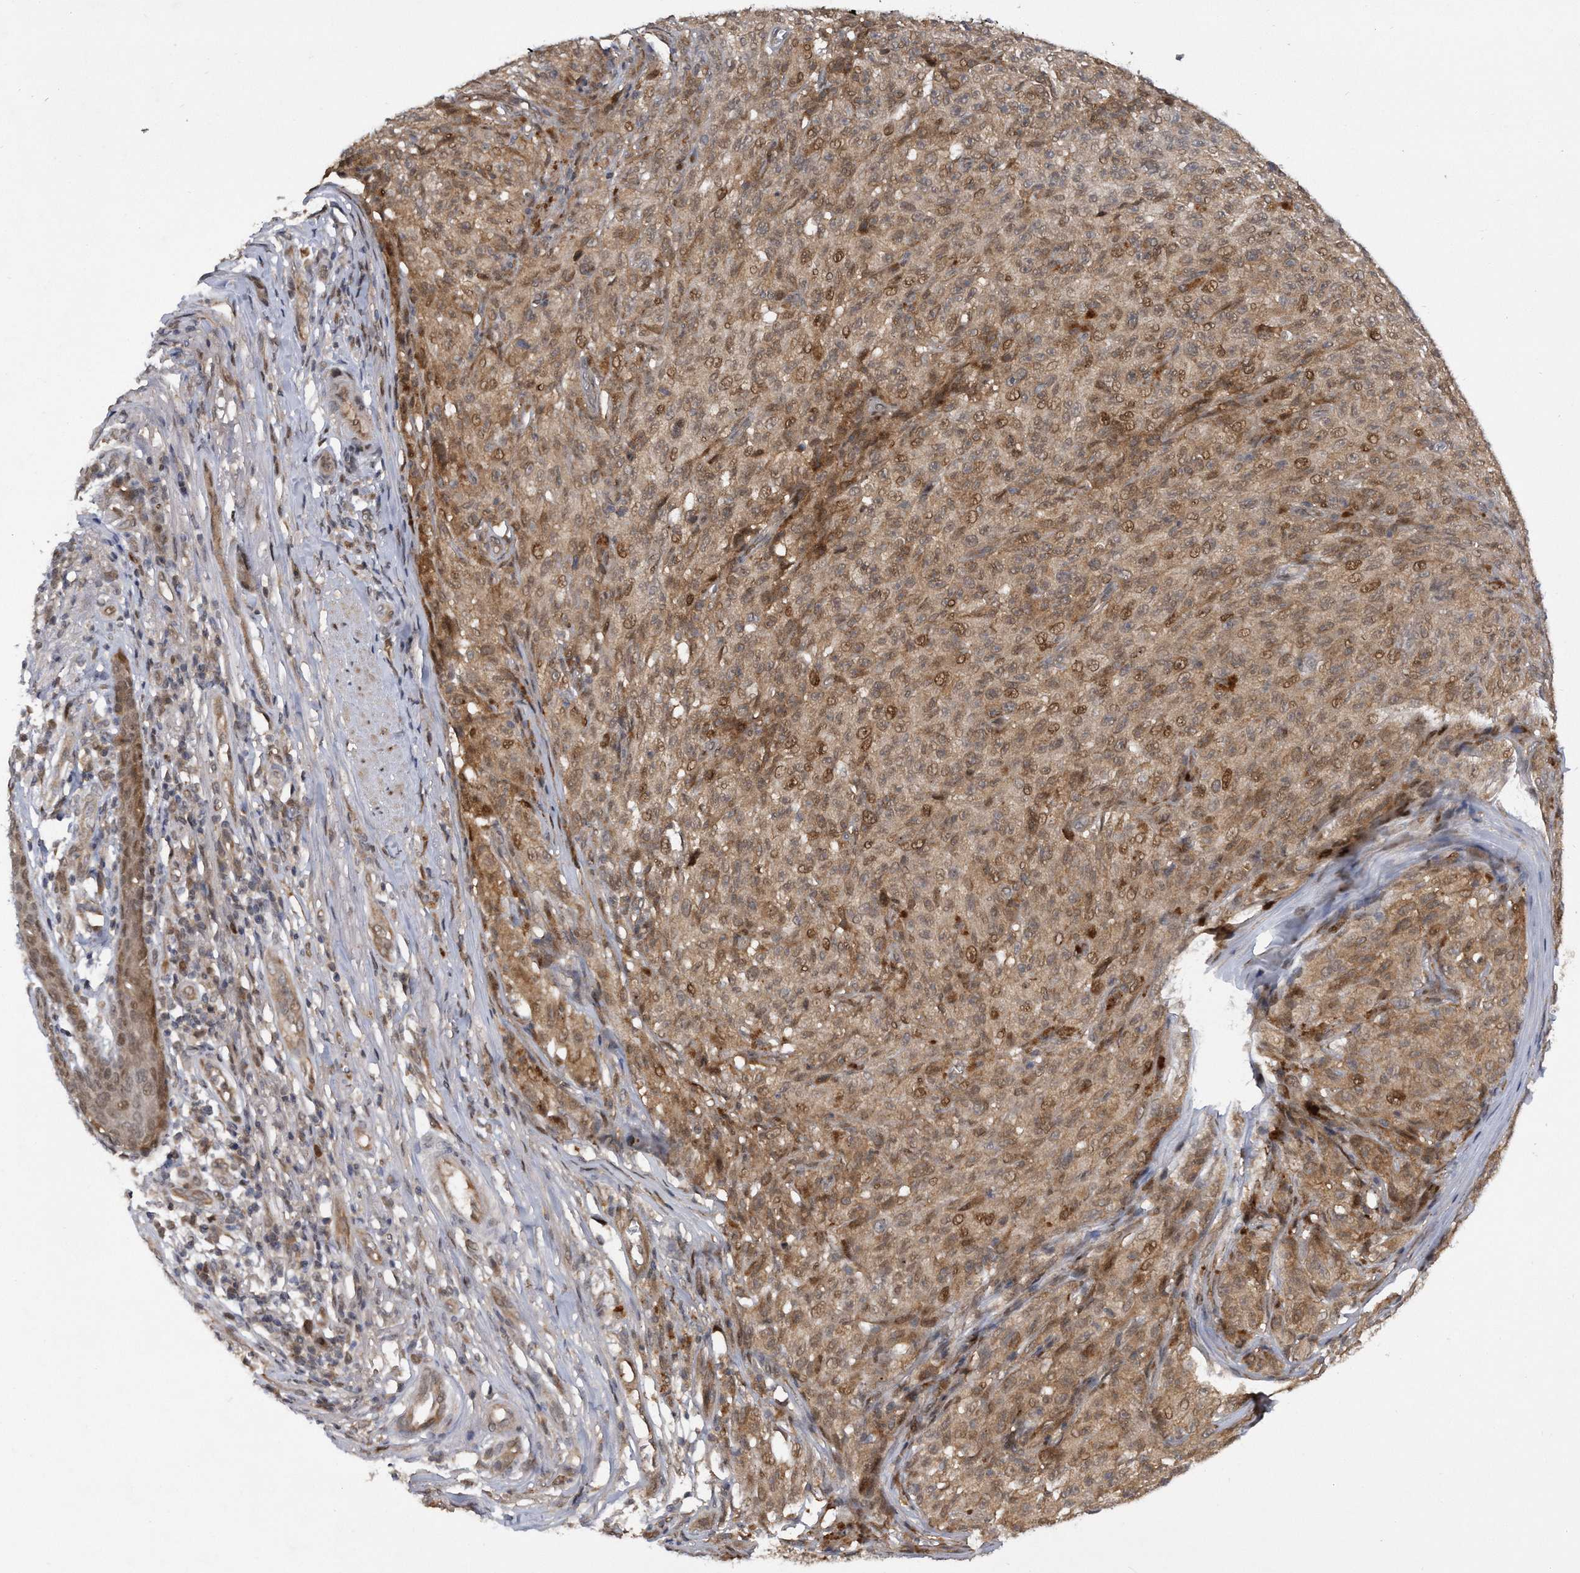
{"staining": {"intensity": "moderate", "quantity": ">75%", "location": "cytoplasmic/membranous,nuclear"}, "tissue": "melanoma", "cell_type": "Tumor cells", "image_type": "cancer", "snomed": [{"axis": "morphology", "description": "Malignant melanoma, NOS"}, {"axis": "topography", "description": "Skin"}], "caption": "Brown immunohistochemical staining in melanoma shows moderate cytoplasmic/membranous and nuclear staining in about >75% of tumor cells.", "gene": "RWDD2A", "patient": {"sex": "female", "age": 82}}